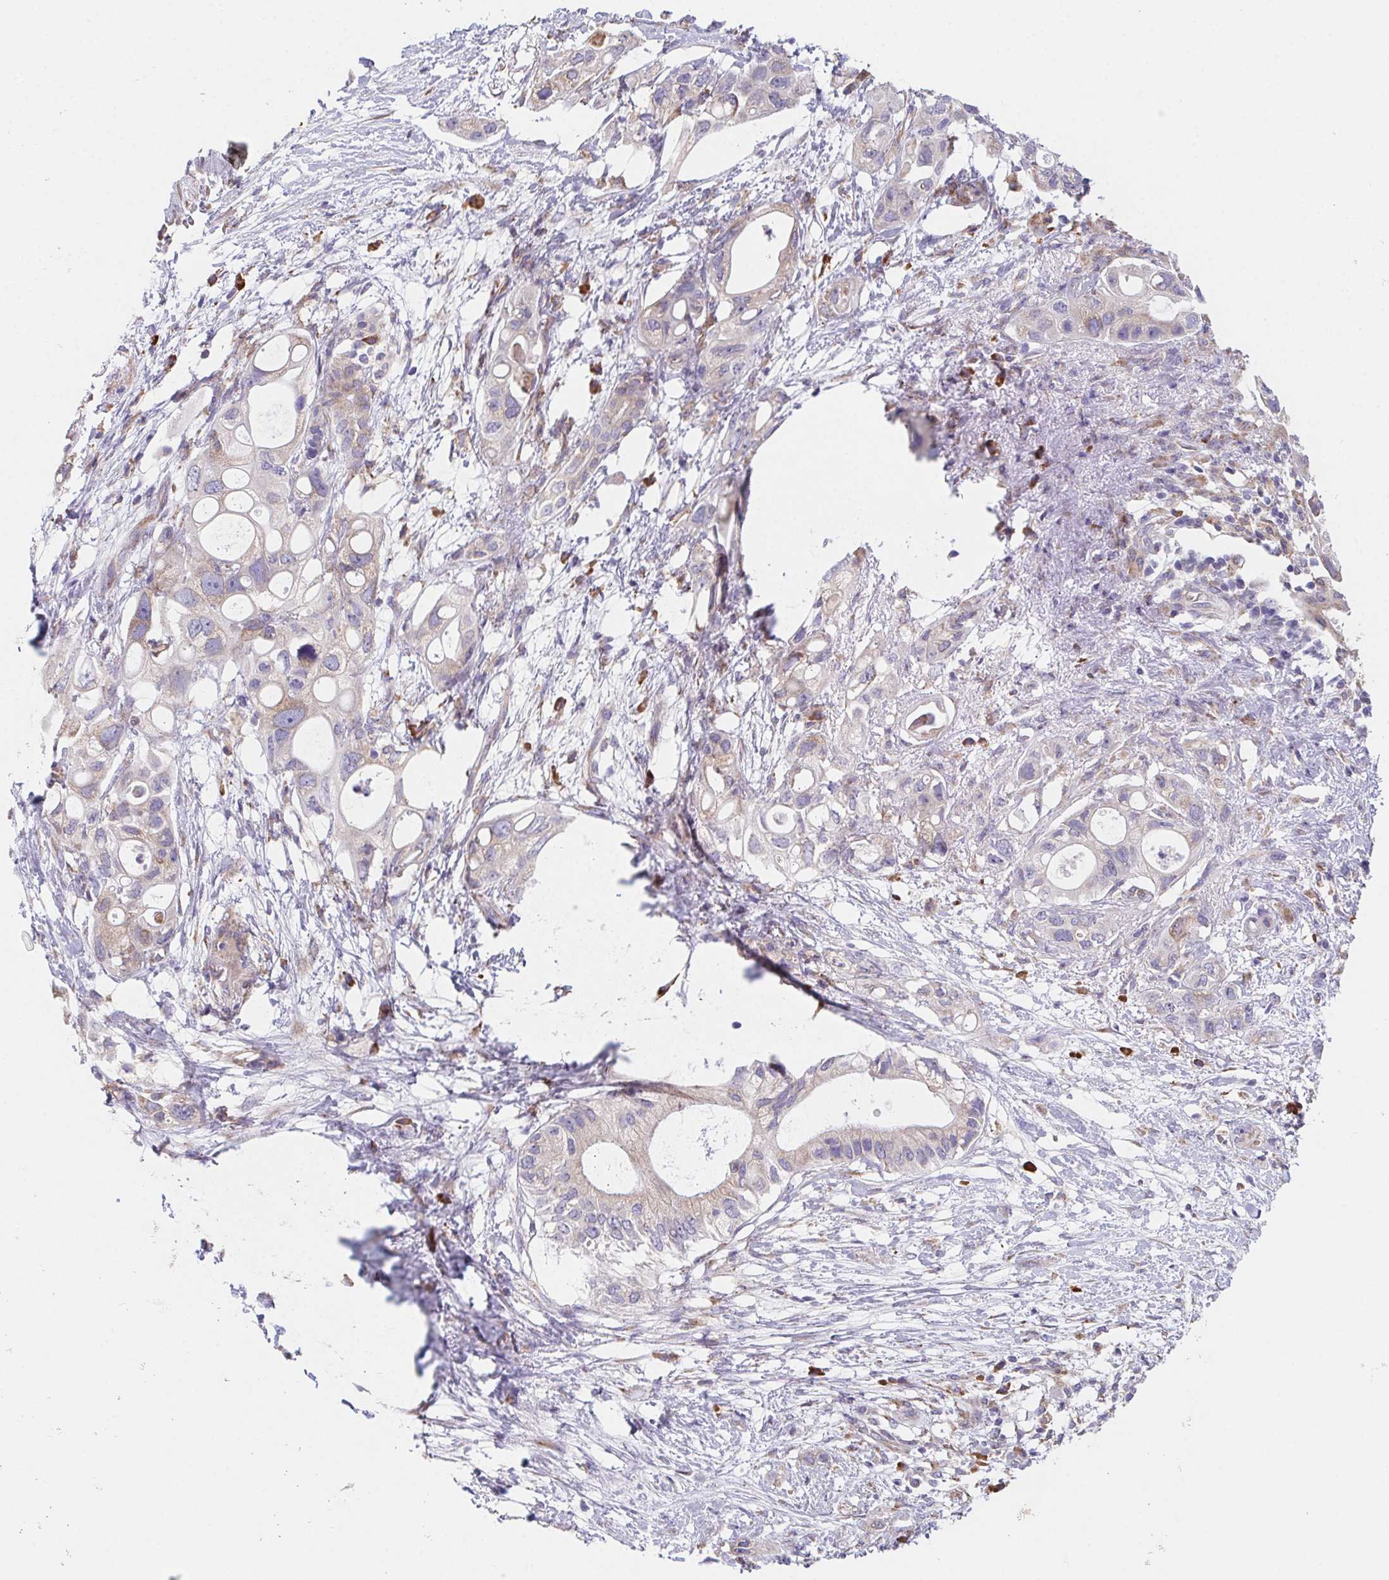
{"staining": {"intensity": "weak", "quantity": "25%-75%", "location": "cytoplasmic/membranous"}, "tissue": "pancreatic cancer", "cell_type": "Tumor cells", "image_type": "cancer", "snomed": [{"axis": "morphology", "description": "Adenocarcinoma, NOS"}, {"axis": "topography", "description": "Pancreas"}], "caption": "Immunohistochemistry histopathology image of human pancreatic cancer stained for a protein (brown), which reveals low levels of weak cytoplasmic/membranous staining in approximately 25%-75% of tumor cells.", "gene": "ADAM8", "patient": {"sex": "female", "age": 72}}